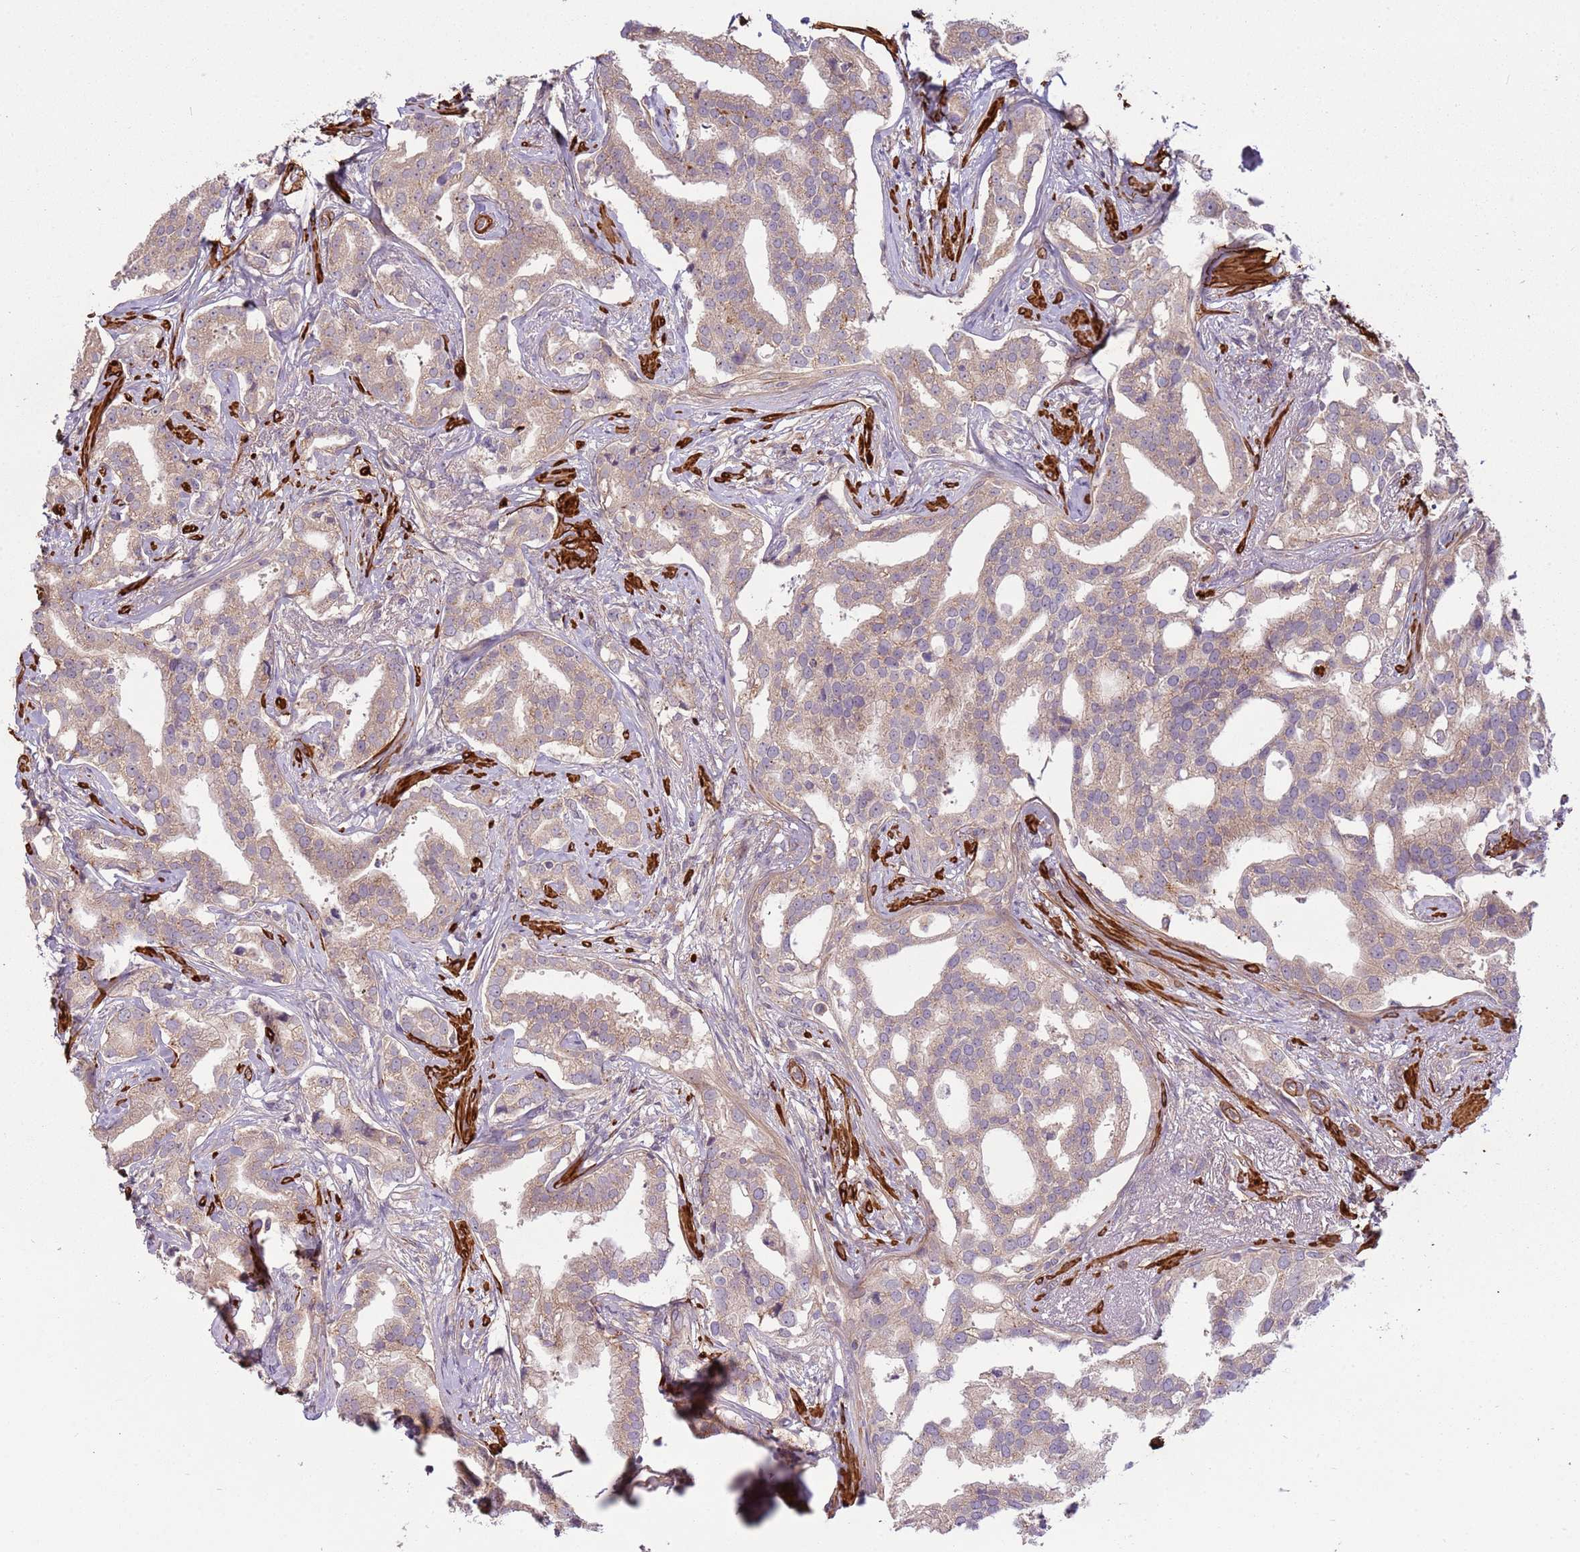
{"staining": {"intensity": "weak", "quantity": "<25%", "location": "cytoplasmic/membranous"}, "tissue": "prostate cancer", "cell_type": "Tumor cells", "image_type": "cancer", "snomed": [{"axis": "morphology", "description": "Adenocarcinoma, High grade"}, {"axis": "topography", "description": "Prostate"}], "caption": "Human prostate cancer stained for a protein using immunohistochemistry shows no positivity in tumor cells.", "gene": "RNF128", "patient": {"sex": "male", "age": 67}}